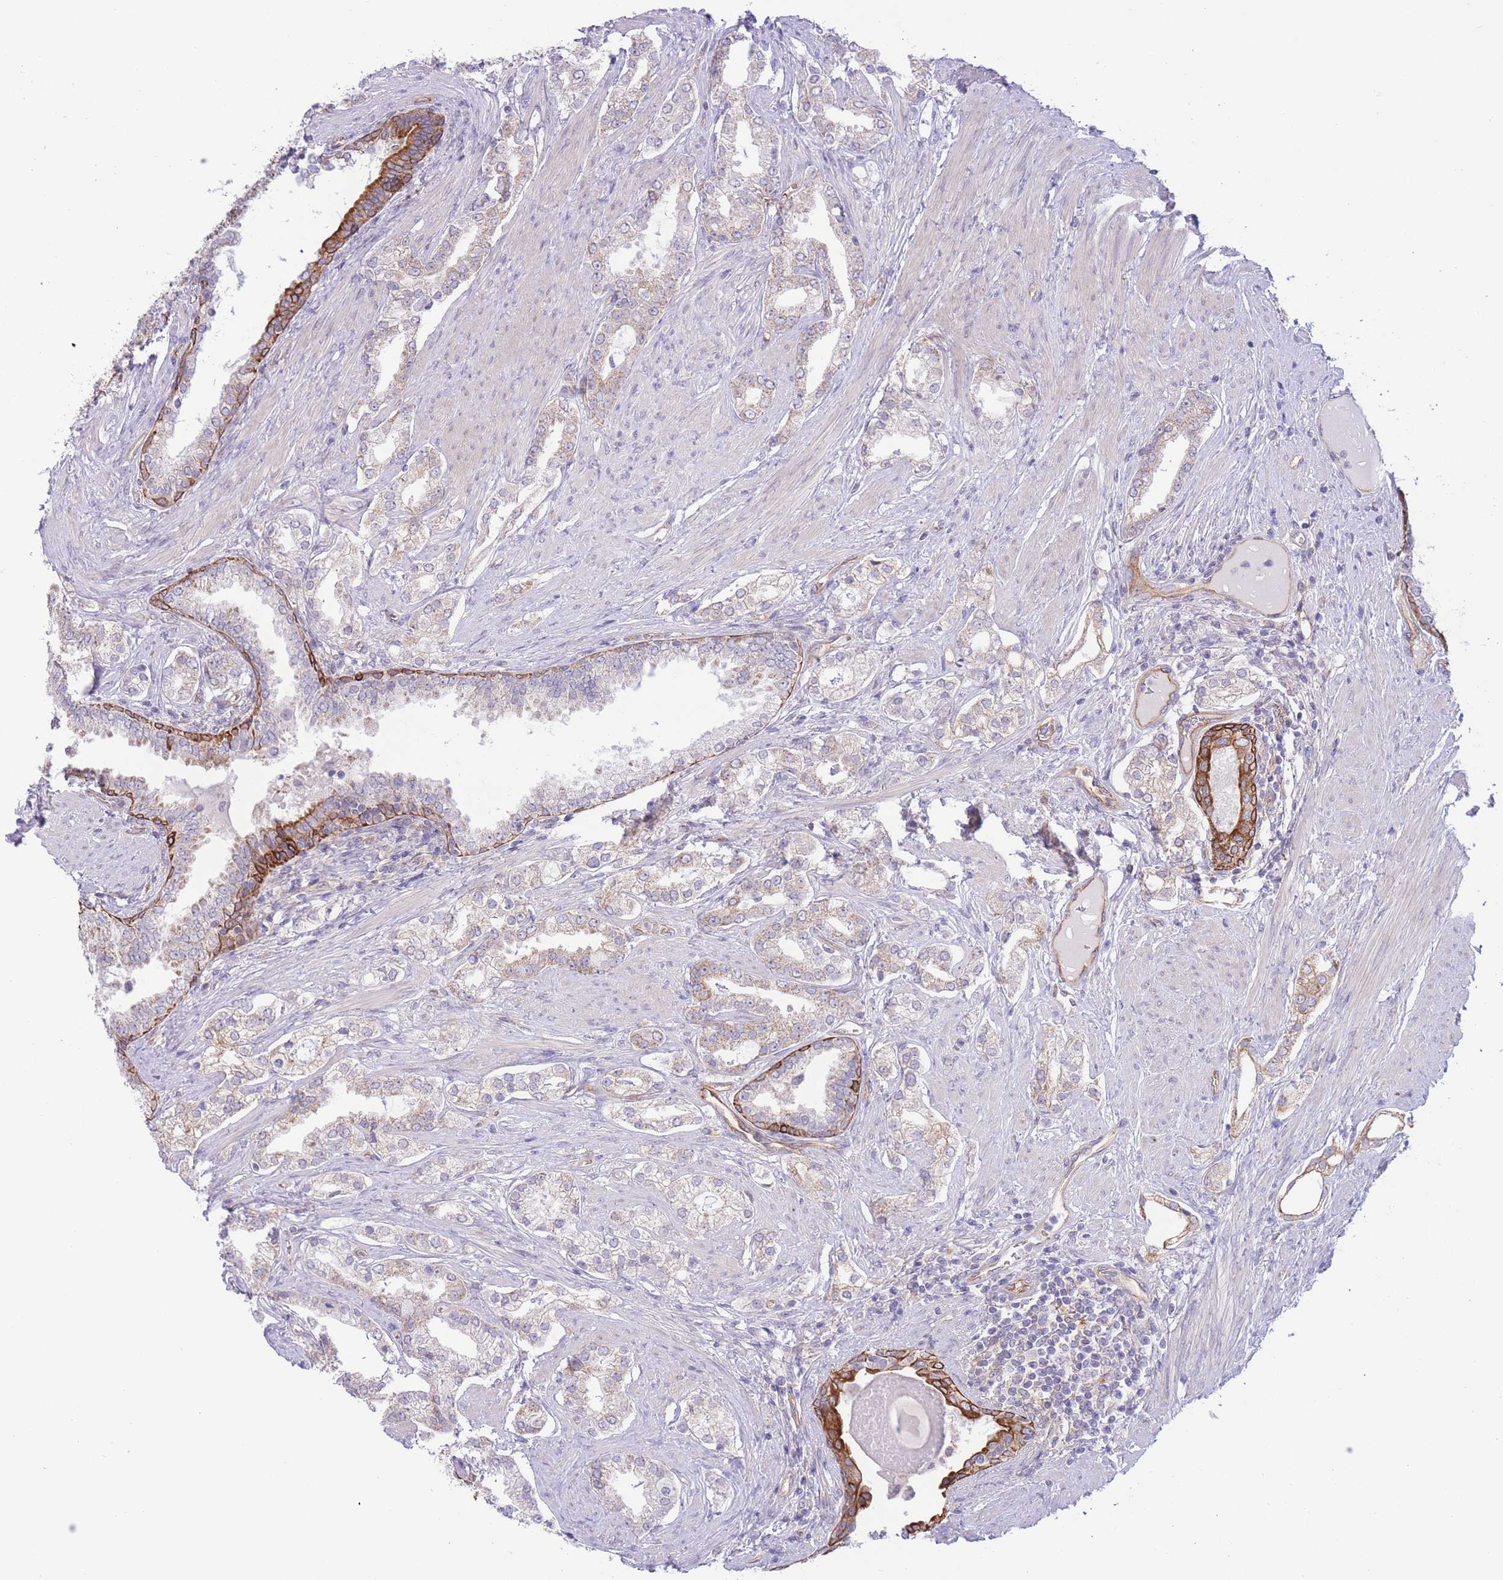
{"staining": {"intensity": "weak", "quantity": "<25%", "location": "cytoplasmic/membranous"}, "tissue": "prostate cancer", "cell_type": "Tumor cells", "image_type": "cancer", "snomed": [{"axis": "morphology", "description": "Adenocarcinoma, High grade"}, {"axis": "topography", "description": "Prostate"}], "caption": "The photomicrograph exhibits no significant expression in tumor cells of prostate cancer.", "gene": "MRPS31", "patient": {"sex": "male", "age": 71}}